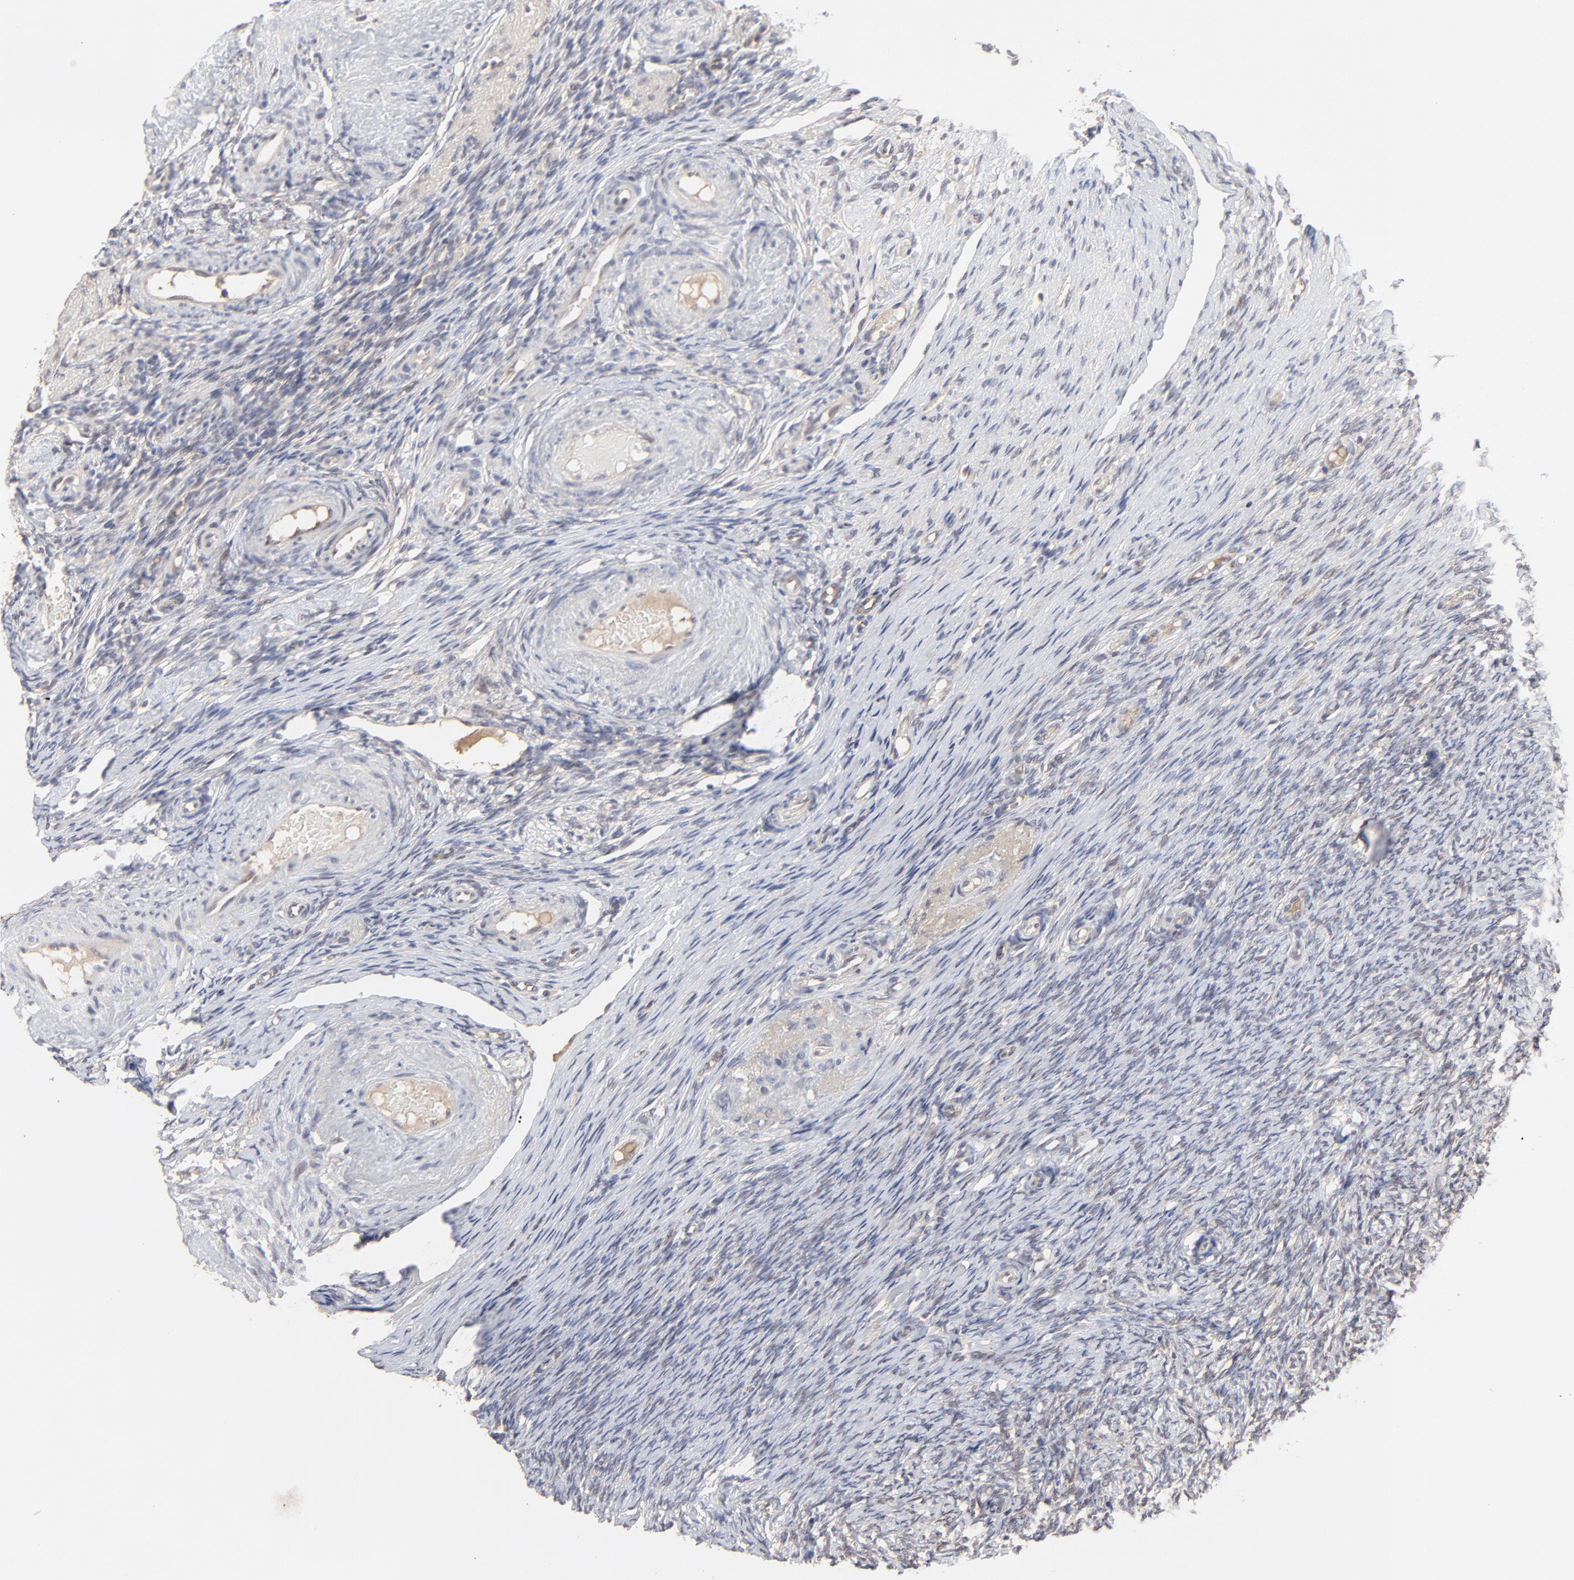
{"staining": {"intensity": "negative", "quantity": "none", "location": "none"}, "tissue": "ovary", "cell_type": "Ovarian stroma cells", "image_type": "normal", "snomed": [{"axis": "morphology", "description": "Normal tissue, NOS"}, {"axis": "topography", "description": "Ovary"}], "caption": "High power microscopy image of an immunohistochemistry micrograph of unremarkable ovary, revealing no significant positivity in ovarian stroma cells.", "gene": "FAM199X", "patient": {"sex": "female", "age": 60}}